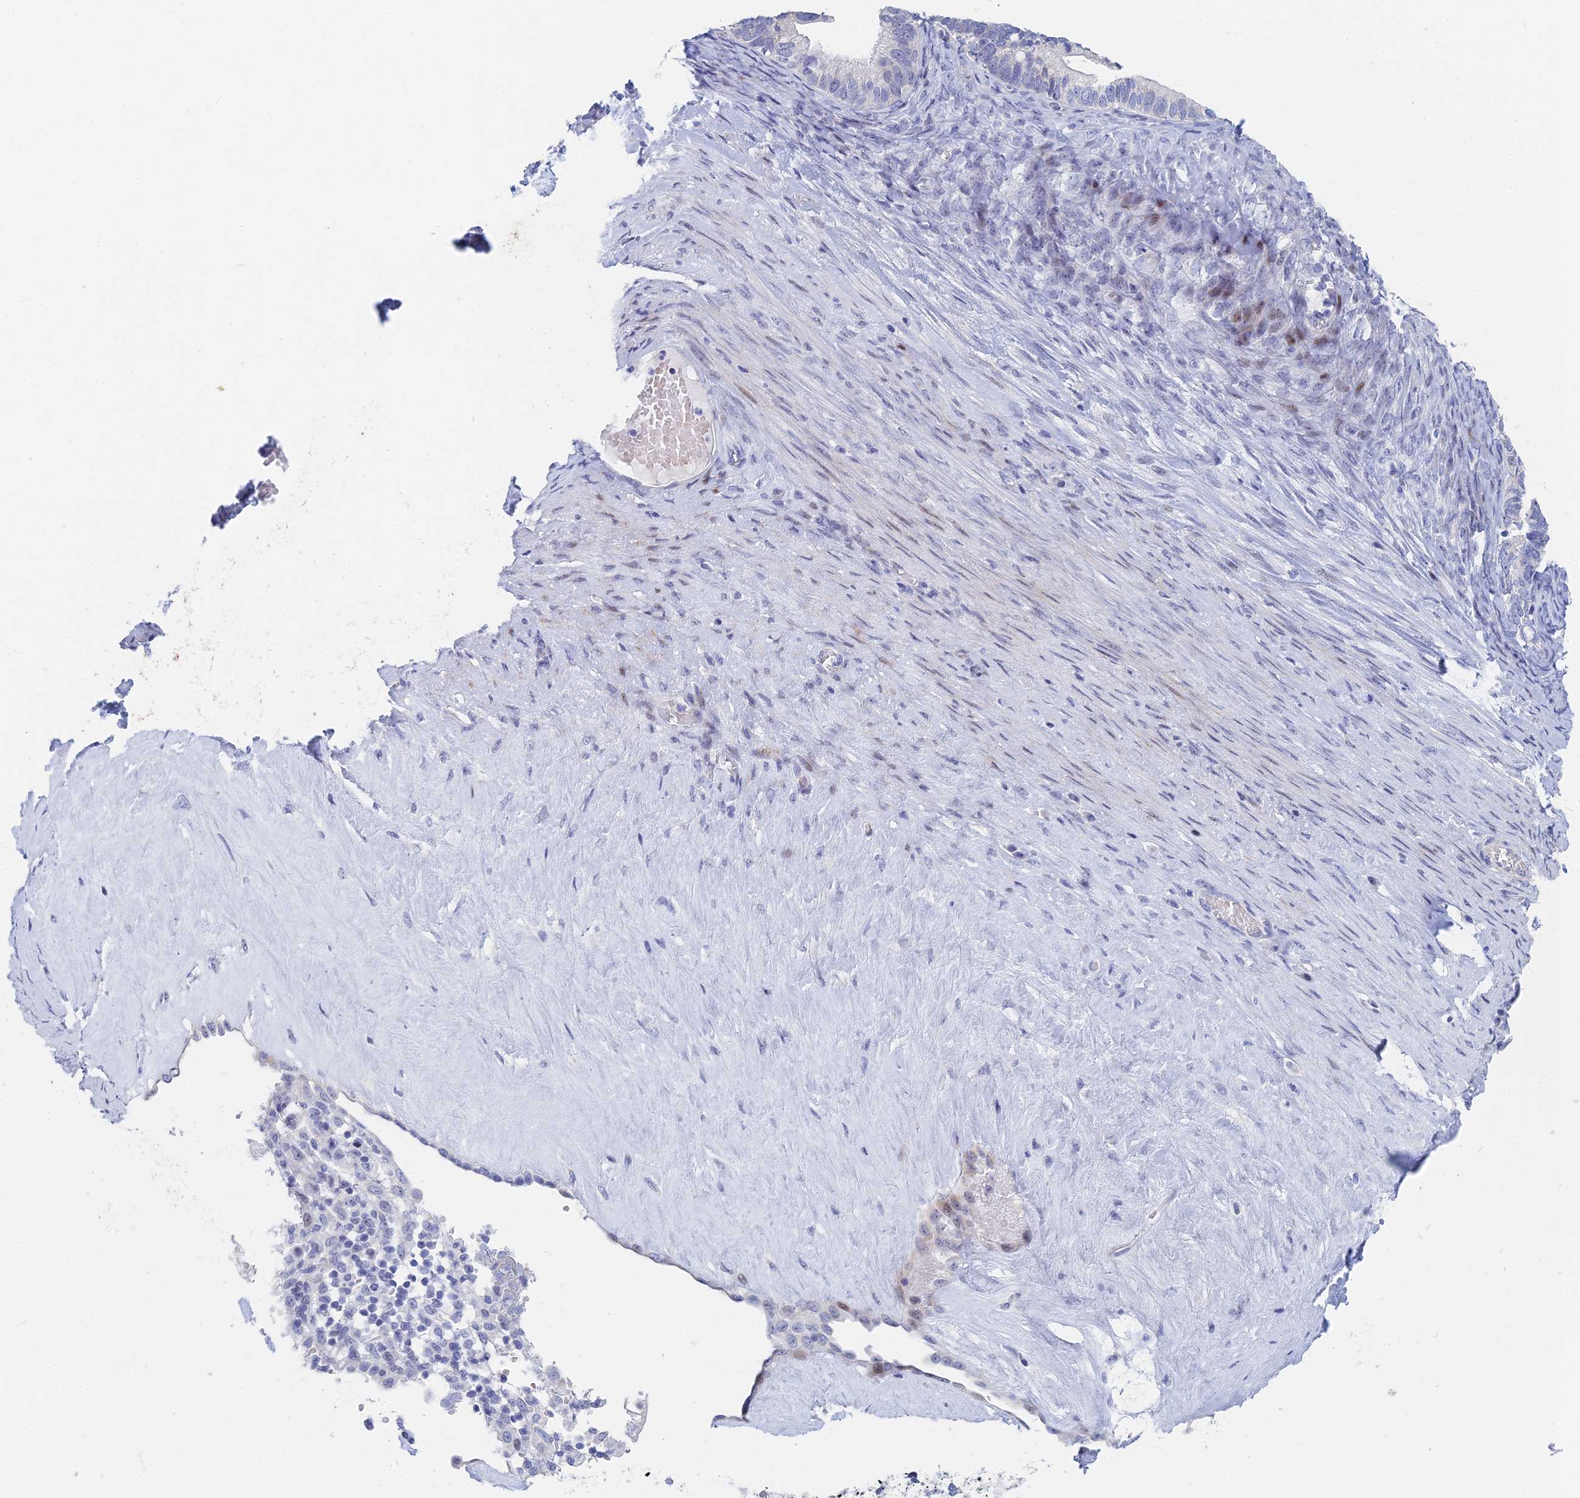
{"staining": {"intensity": "weak", "quantity": "<25%", "location": "nuclear"}, "tissue": "ovarian cancer", "cell_type": "Tumor cells", "image_type": "cancer", "snomed": [{"axis": "morphology", "description": "Cystadenocarcinoma, serous, NOS"}, {"axis": "topography", "description": "Ovary"}], "caption": "Tumor cells show no significant expression in ovarian cancer.", "gene": "DRGX", "patient": {"sex": "female", "age": 56}}